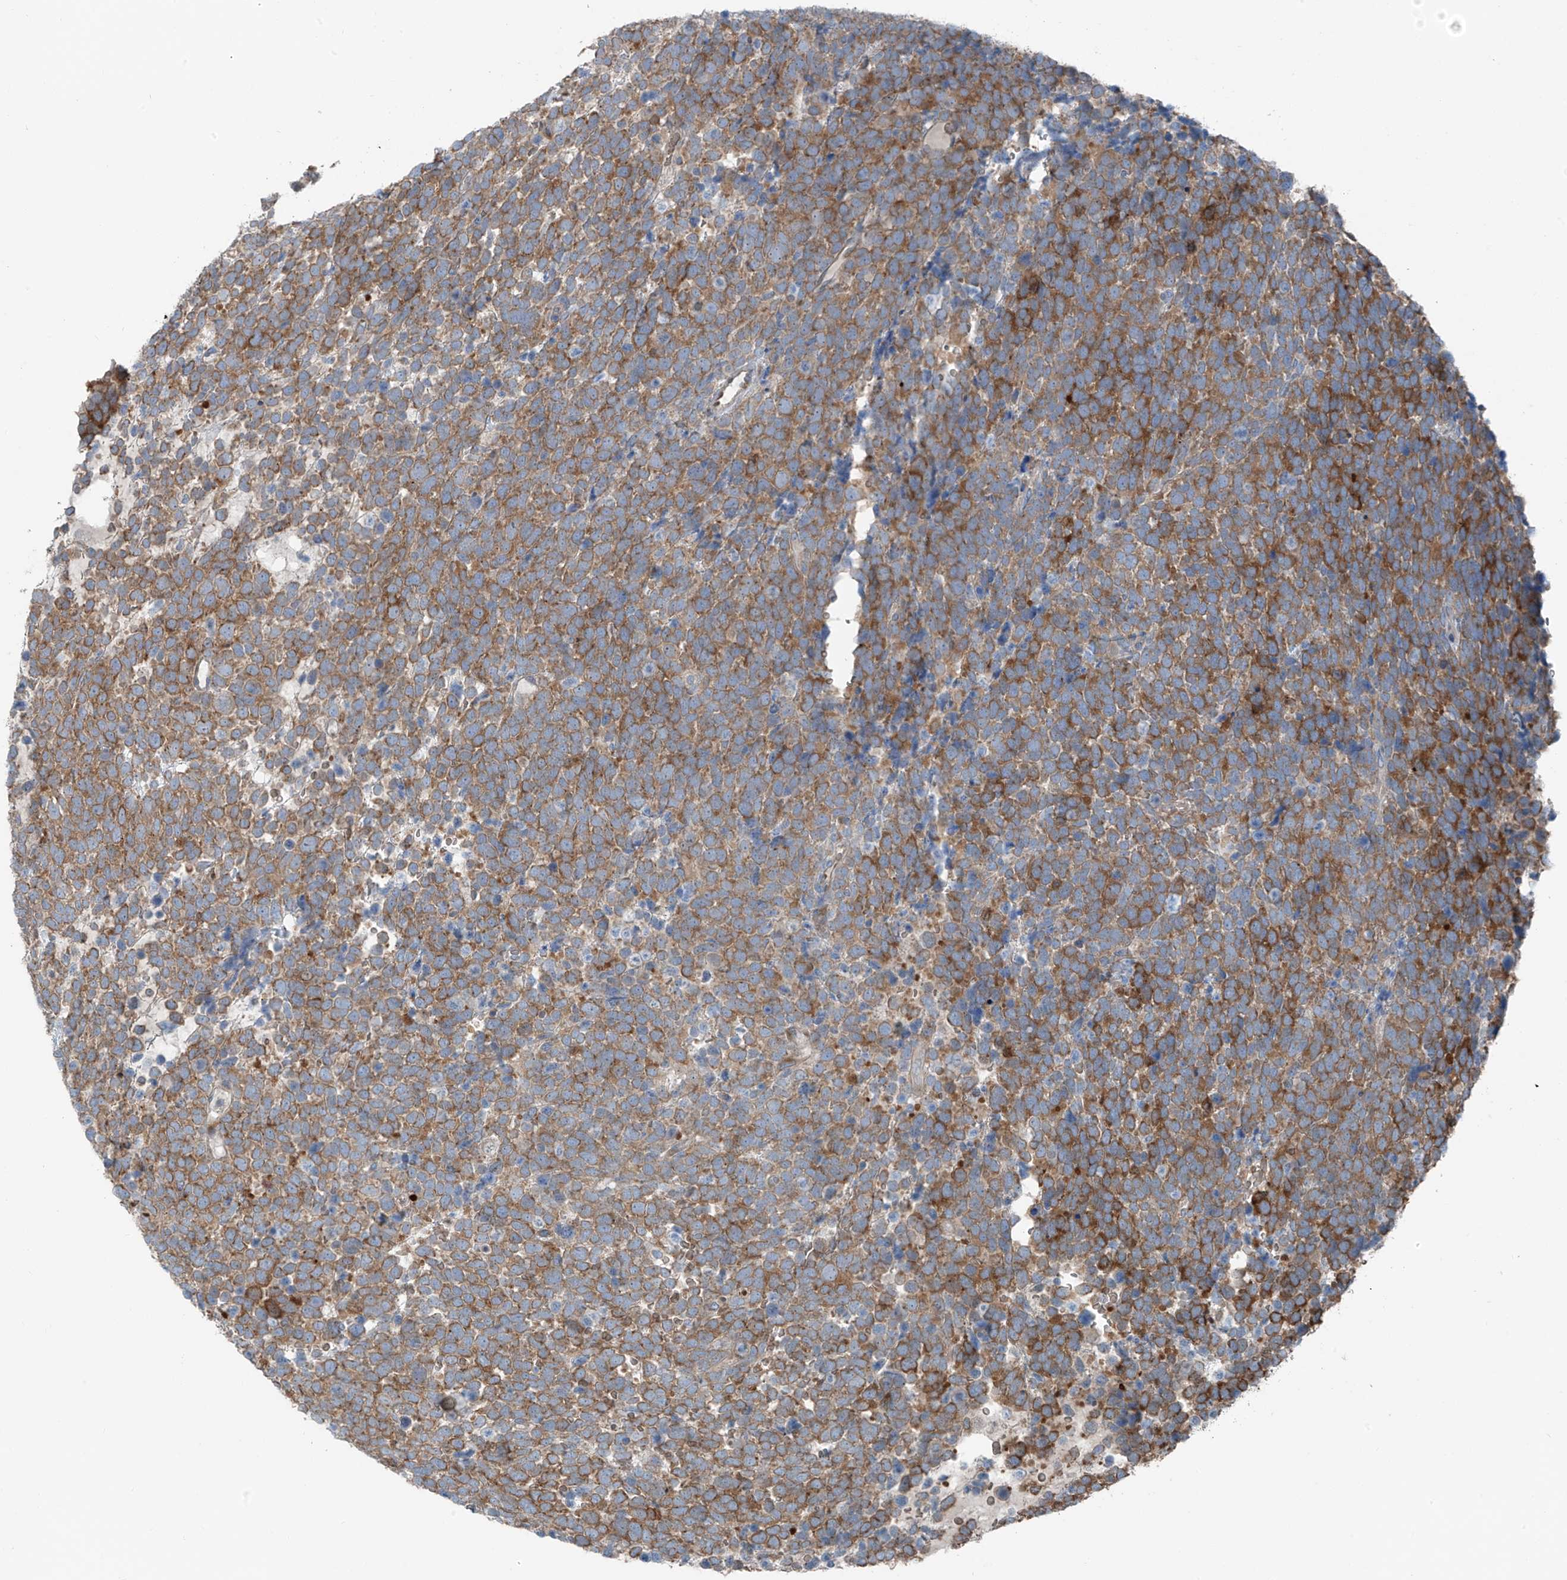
{"staining": {"intensity": "moderate", "quantity": ">75%", "location": "cytoplasmic/membranous"}, "tissue": "urothelial cancer", "cell_type": "Tumor cells", "image_type": "cancer", "snomed": [{"axis": "morphology", "description": "Urothelial carcinoma, High grade"}, {"axis": "topography", "description": "Urinary bladder"}], "caption": "Immunohistochemical staining of urothelial cancer demonstrates medium levels of moderate cytoplasmic/membranous positivity in about >75% of tumor cells. Using DAB (brown) and hematoxylin (blue) stains, captured at high magnification using brightfield microscopy.", "gene": "SLC12A6", "patient": {"sex": "female", "age": 82}}